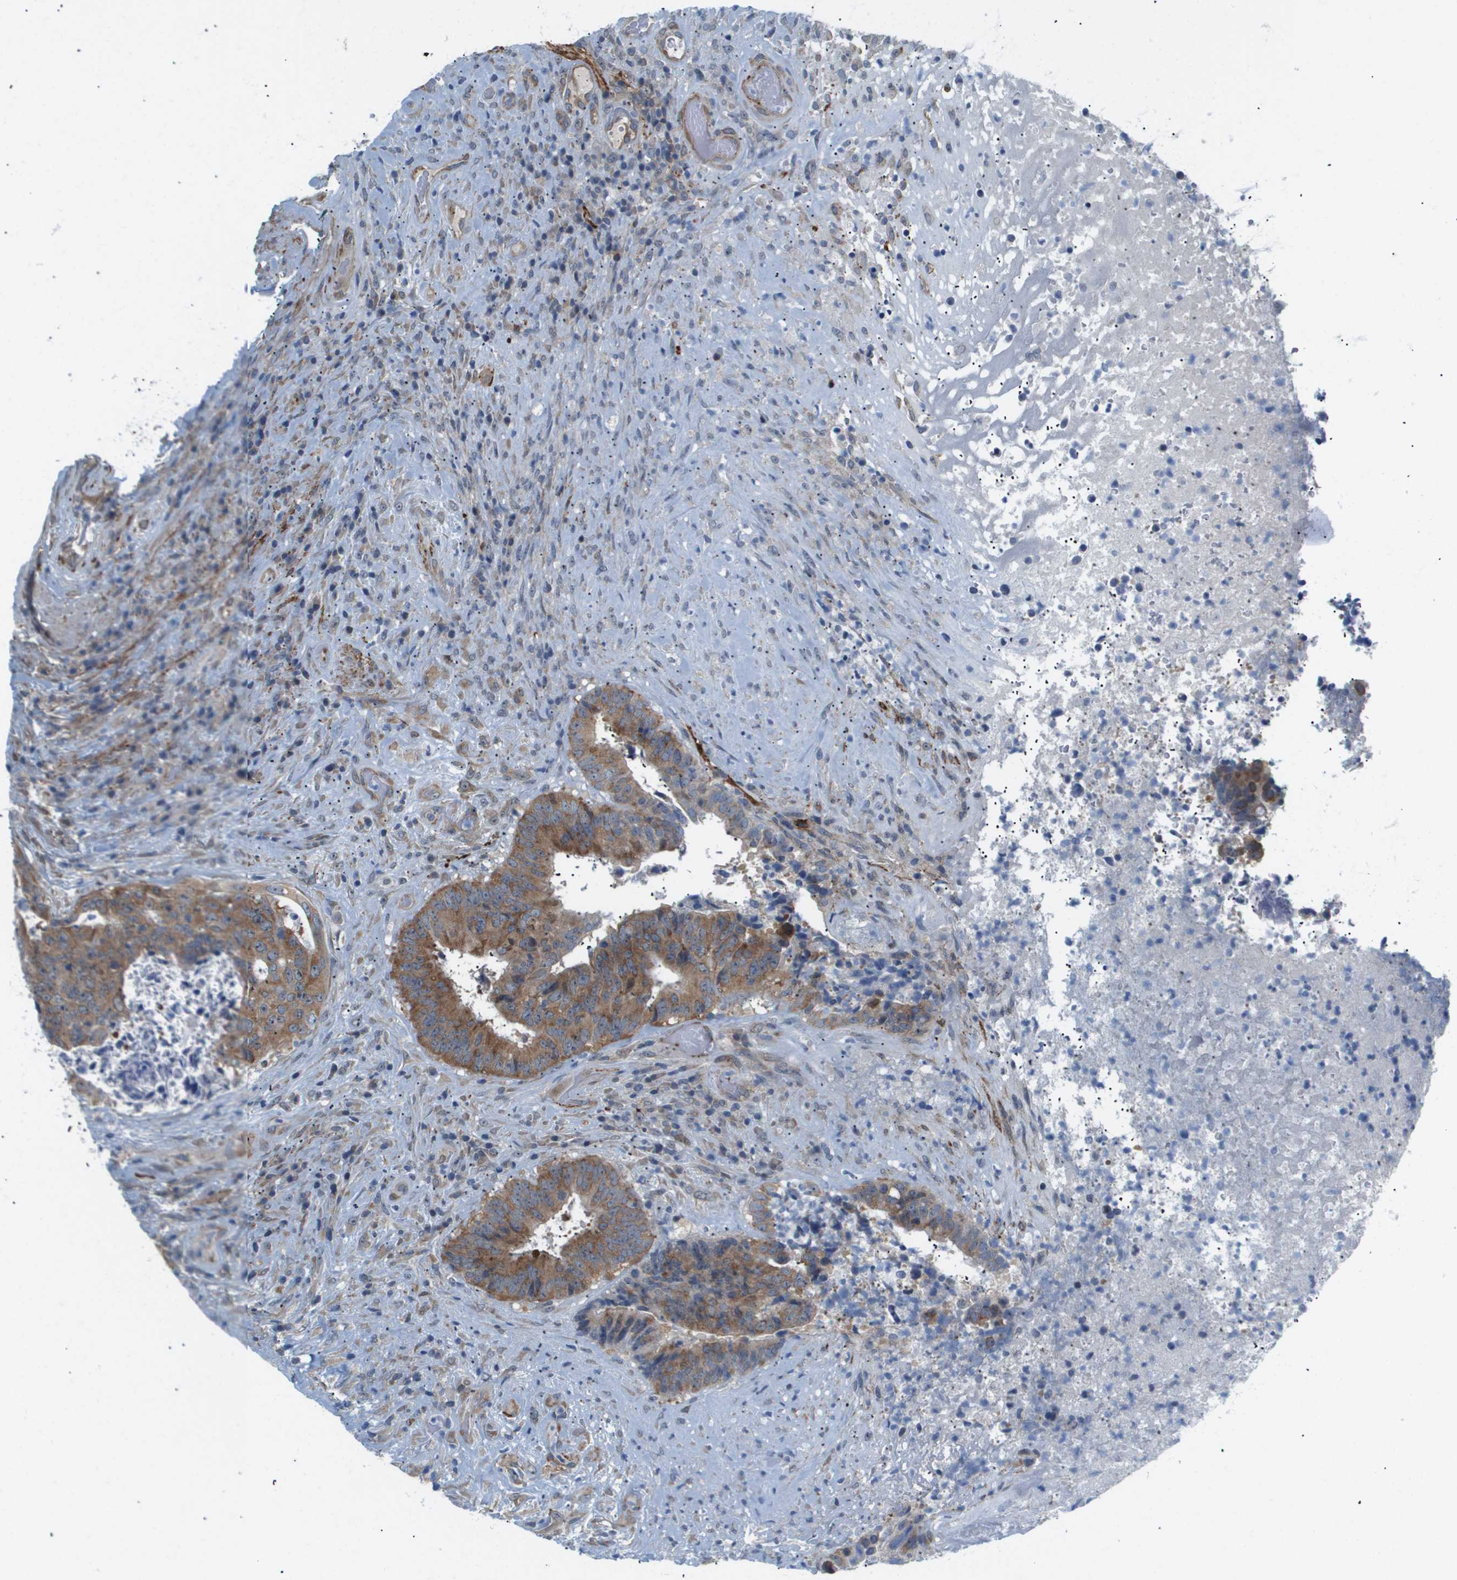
{"staining": {"intensity": "moderate", "quantity": ">75%", "location": "cytoplasmic/membranous"}, "tissue": "colorectal cancer", "cell_type": "Tumor cells", "image_type": "cancer", "snomed": [{"axis": "morphology", "description": "Adenocarcinoma, NOS"}, {"axis": "topography", "description": "Rectum"}], "caption": "A high-resolution image shows immunohistochemistry (IHC) staining of colorectal adenocarcinoma, which displays moderate cytoplasmic/membranous positivity in approximately >75% of tumor cells.", "gene": "OTUD5", "patient": {"sex": "male", "age": 72}}